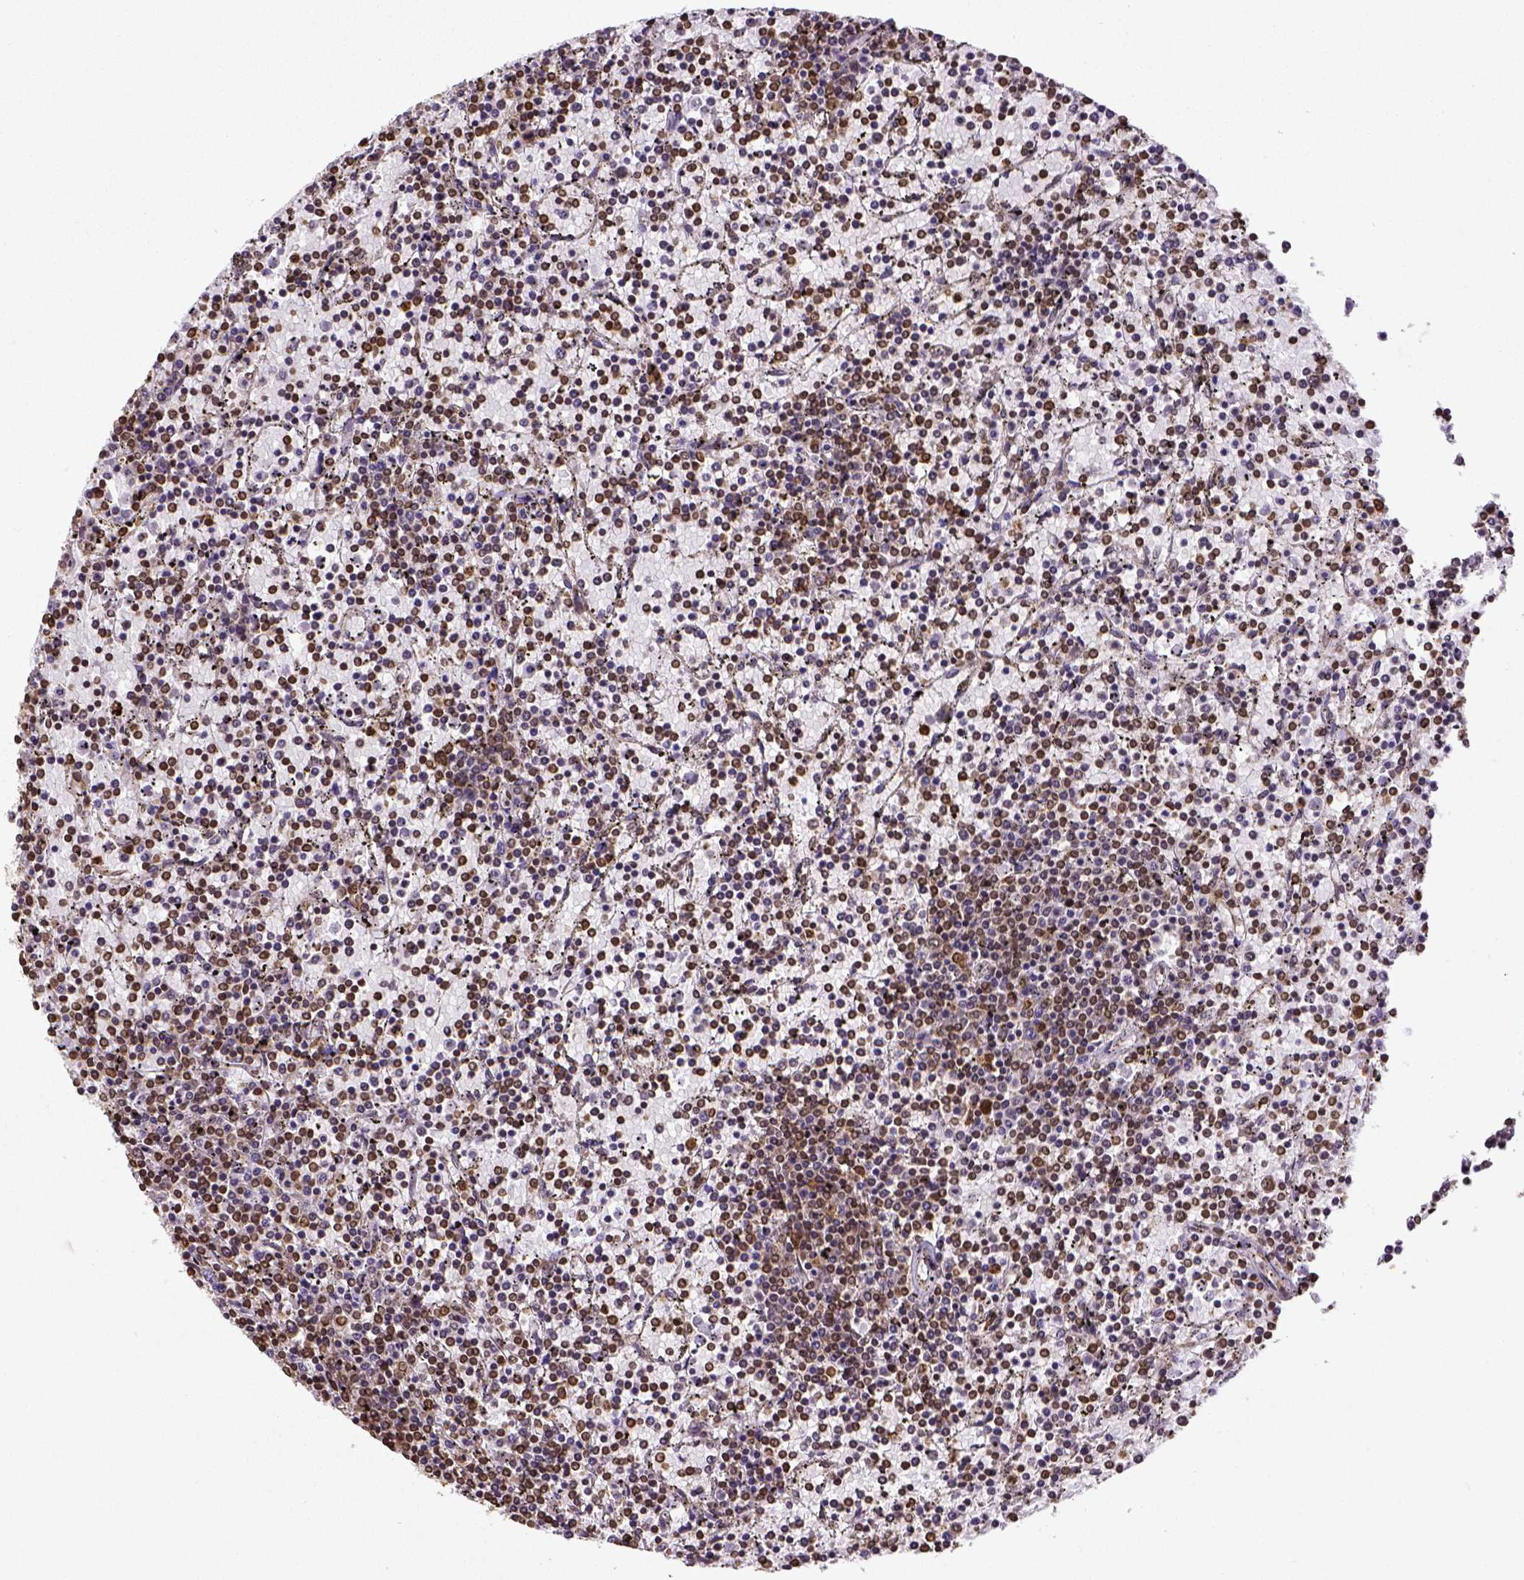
{"staining": {"intensity": "strong", "quantity": ">75%", "location": "cytoplasmic/membranous,nuclear"}, "tissue": "lymphoma", "cell_type": "Tumor cells", "image_type": "cancer", "snomed": [{"axis": "morphology", "description": "Malignant lymphoma, non-Hodgkin's type, Low grade"}, {"axis": "topography", "description": "Spleen"}], "caption": "Immunohistochemistry (IHC) (DAB) staining of human low-grade malignant lymphoma, non-Hodgkin's type exhibits strong cytoplasmic/membranous and nuclear protein staining in about >75% of tumor cells. (DAB (3,3'-diaminobenzidine) IHC, brown staining for protein, blue staining for nuclei).", "gene": "MTDH", "patient": {"sex": "female", "age": 77}}